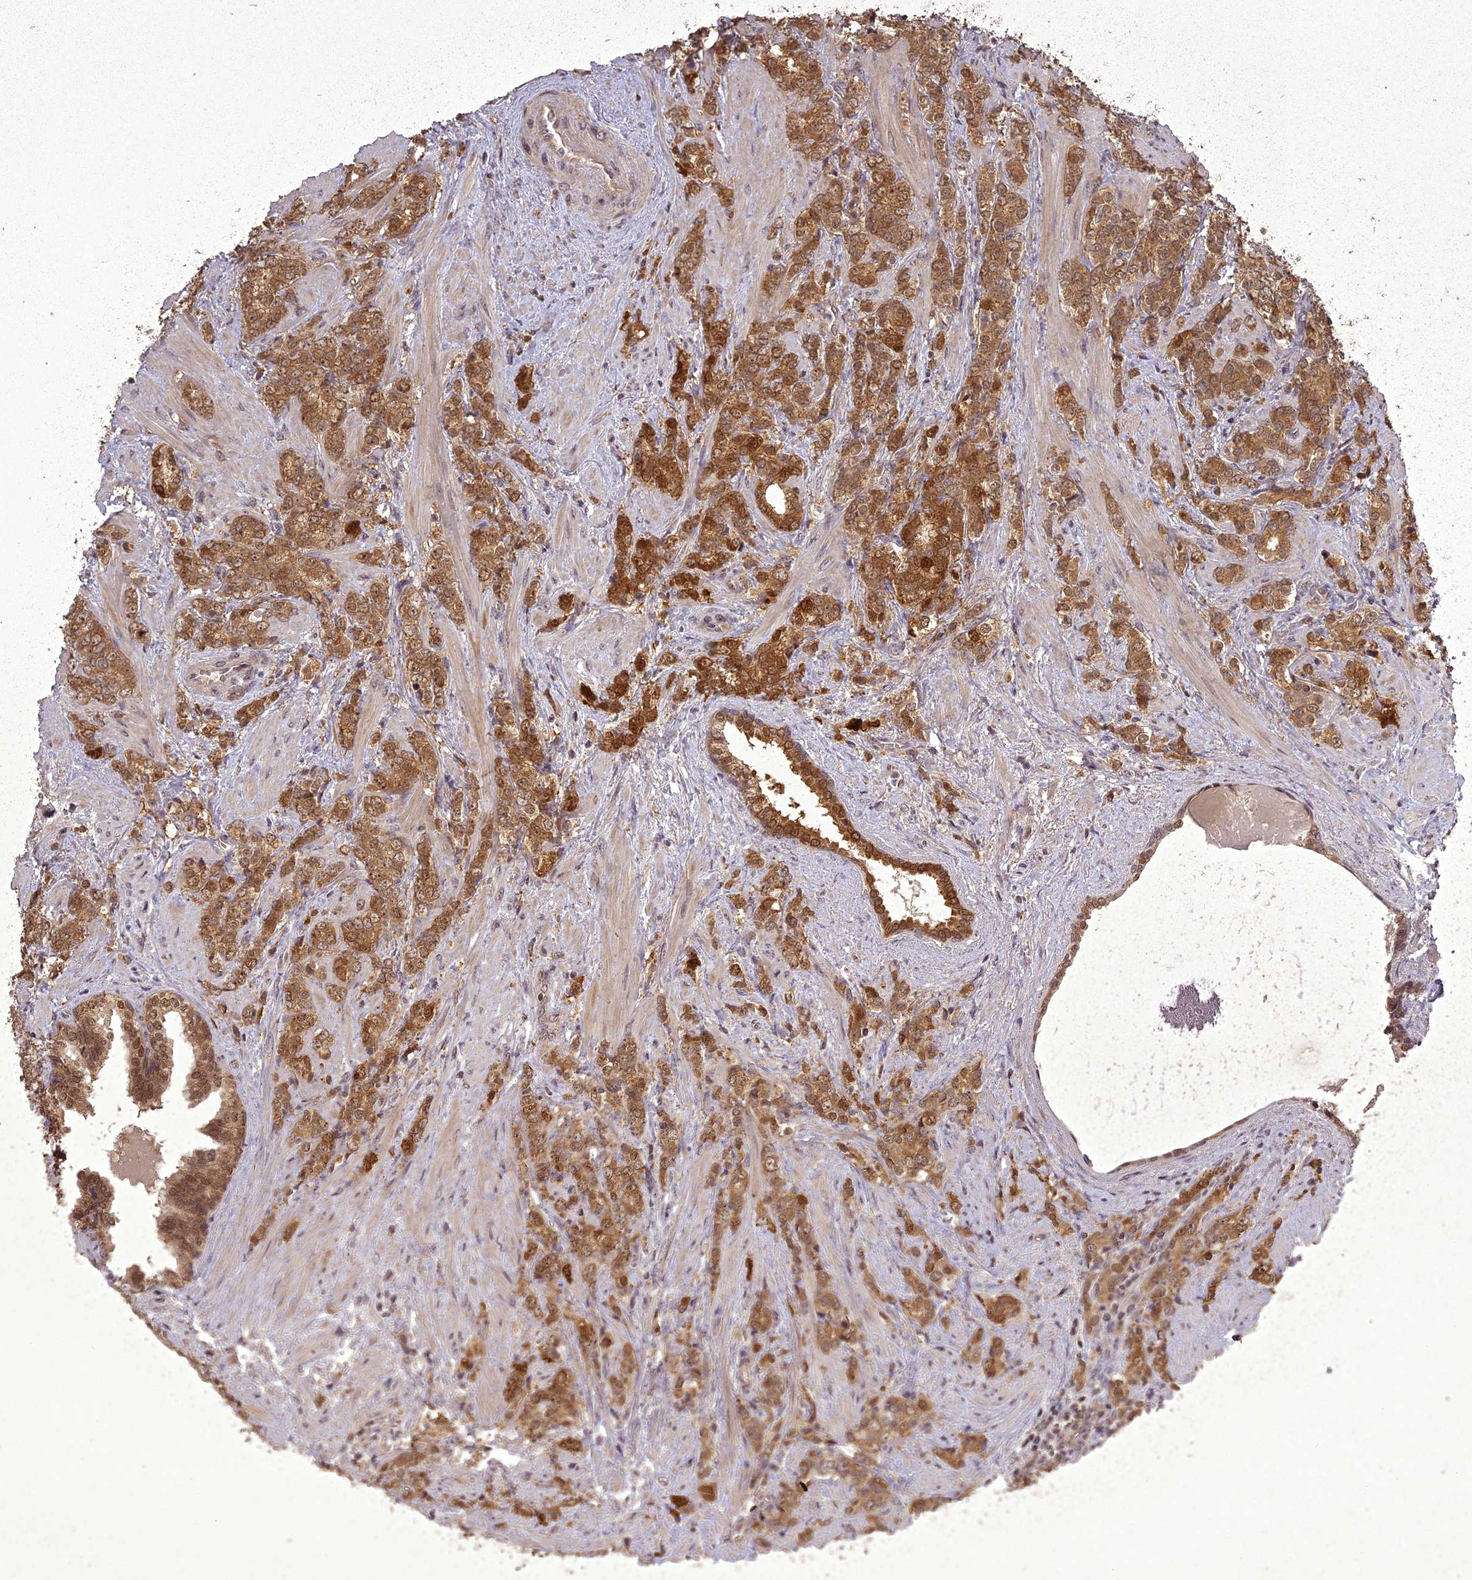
{"staining": {"intensity": "strong", "quantity": ">75%", "location": "cytoplasmic/membranous,nuclear"}, "tissue": "prostate cancer", "cell_type": "Tumor cells", "image_type": "cancer", "snomed": [{"axis": "morphology", "description": "Adenocarcinoma, High grade"}, {"axis": "topography", "description": "Prostate"}], "caption": "DAB (3,3'-diaminobenzidine) immunohistochemical staining of human high-grade adenocarcinoma (prostate) demonstrates strong cytoplasmic/membranous and nuclear protein staining in approximately >75% of tumor cells.", "gene": "ING5", "patient": {"sex": "male", "age": 64}}